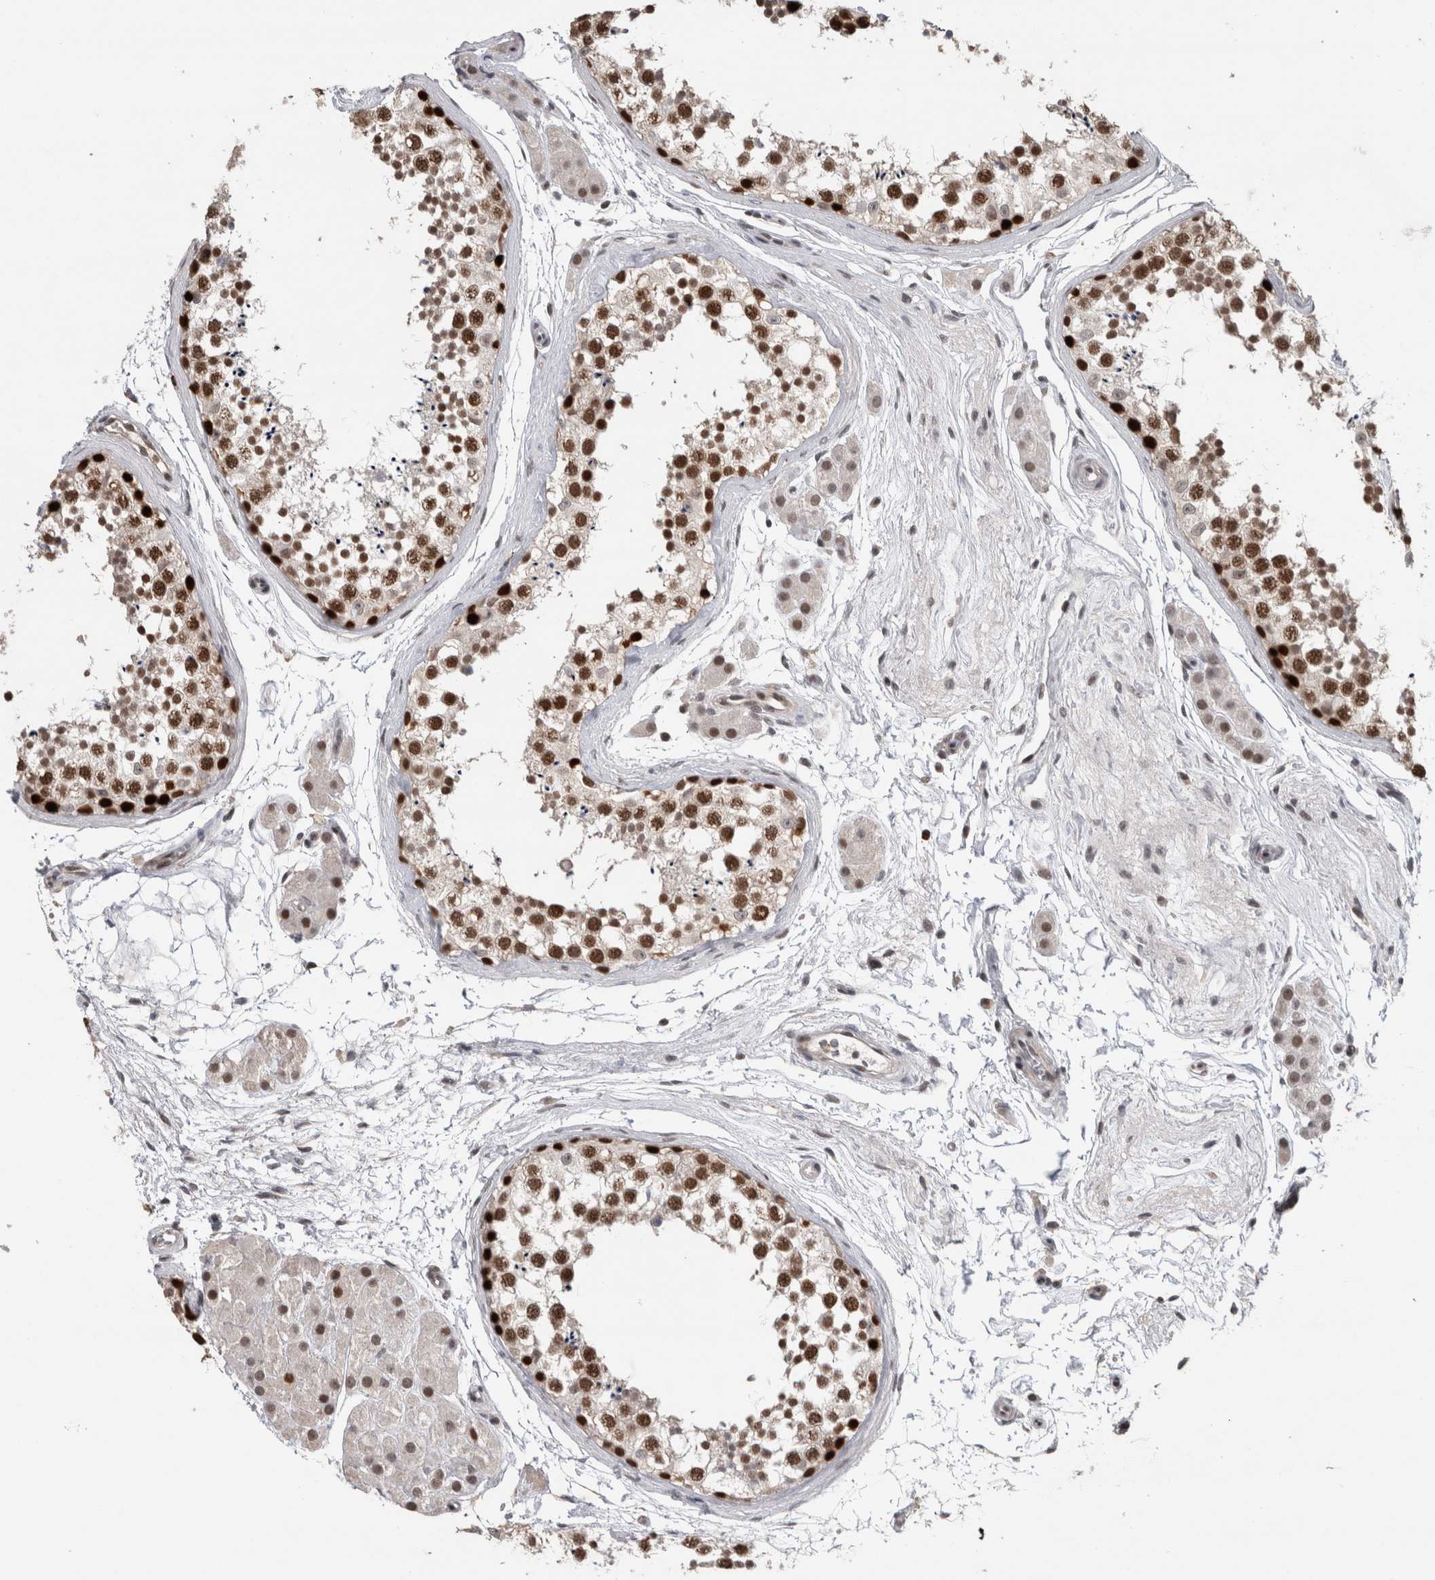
{"staining": {"intensity": "strong", "quantity": ">75%", "location": "nuclear"}, "tissue": "testis", "cell_type": "Cells in seminiferous ducts", "image_type": "normal", "snomed": [{"axis": "morphology", "description": "Normal tissue, NOS"}, {"axis": "topography", "description": "Testis"}], "caption": "Testis stained with DAB (3,3'-diaminobenzidine) immunohistochemistry displays high levels of strong nuclear positivity in approximately >75% of cells in seminiferous ducts. The protein is shown in brown color, while the nuclei are stained blue.", "gene": "POLD2", "patient": {"sex": "male", "age": 56}}